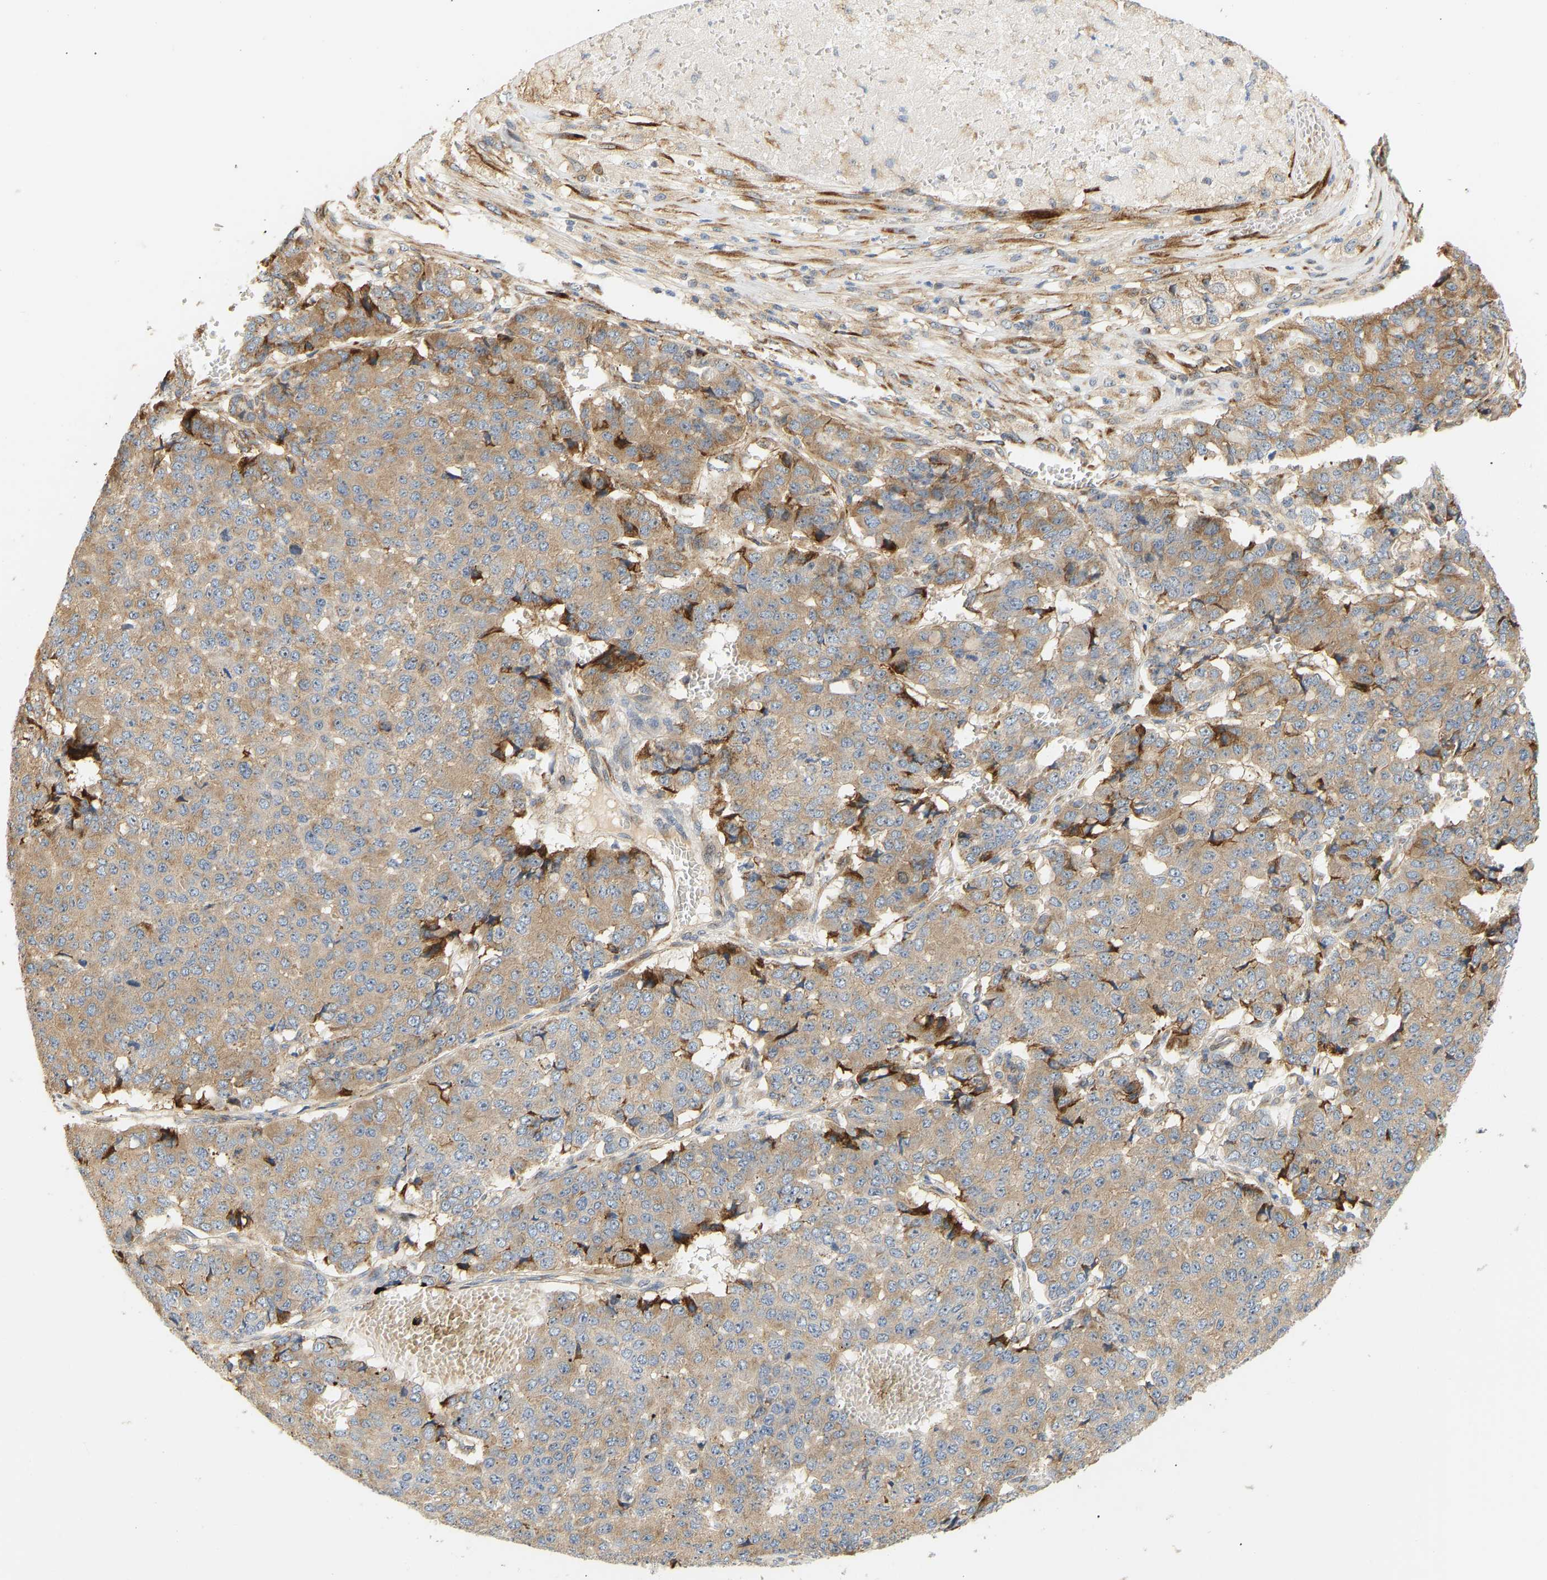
{"staining": {"intensity": "moderate", "quantity": ">75%", "location": "cytoplasmic/membranous"}, "tissue": "pancreatic cancer", "cell_type": "Tumor cells", "image_type": "cancer", "snomed": [{"axis": "morphology", "description": "Adenocarcinoma, NOS"}, {"axis": "topography", "description": "Pancreas"}], "caption": "Pancreatic cancer (adenocarcinoma) was stained to show a protein in brown. There is medium levels of moderate cytoplasmic/membranous expression in about >75% of tumor cells.", "gene": "RPS14", "patient": {"sex": "male", "age": 50}}